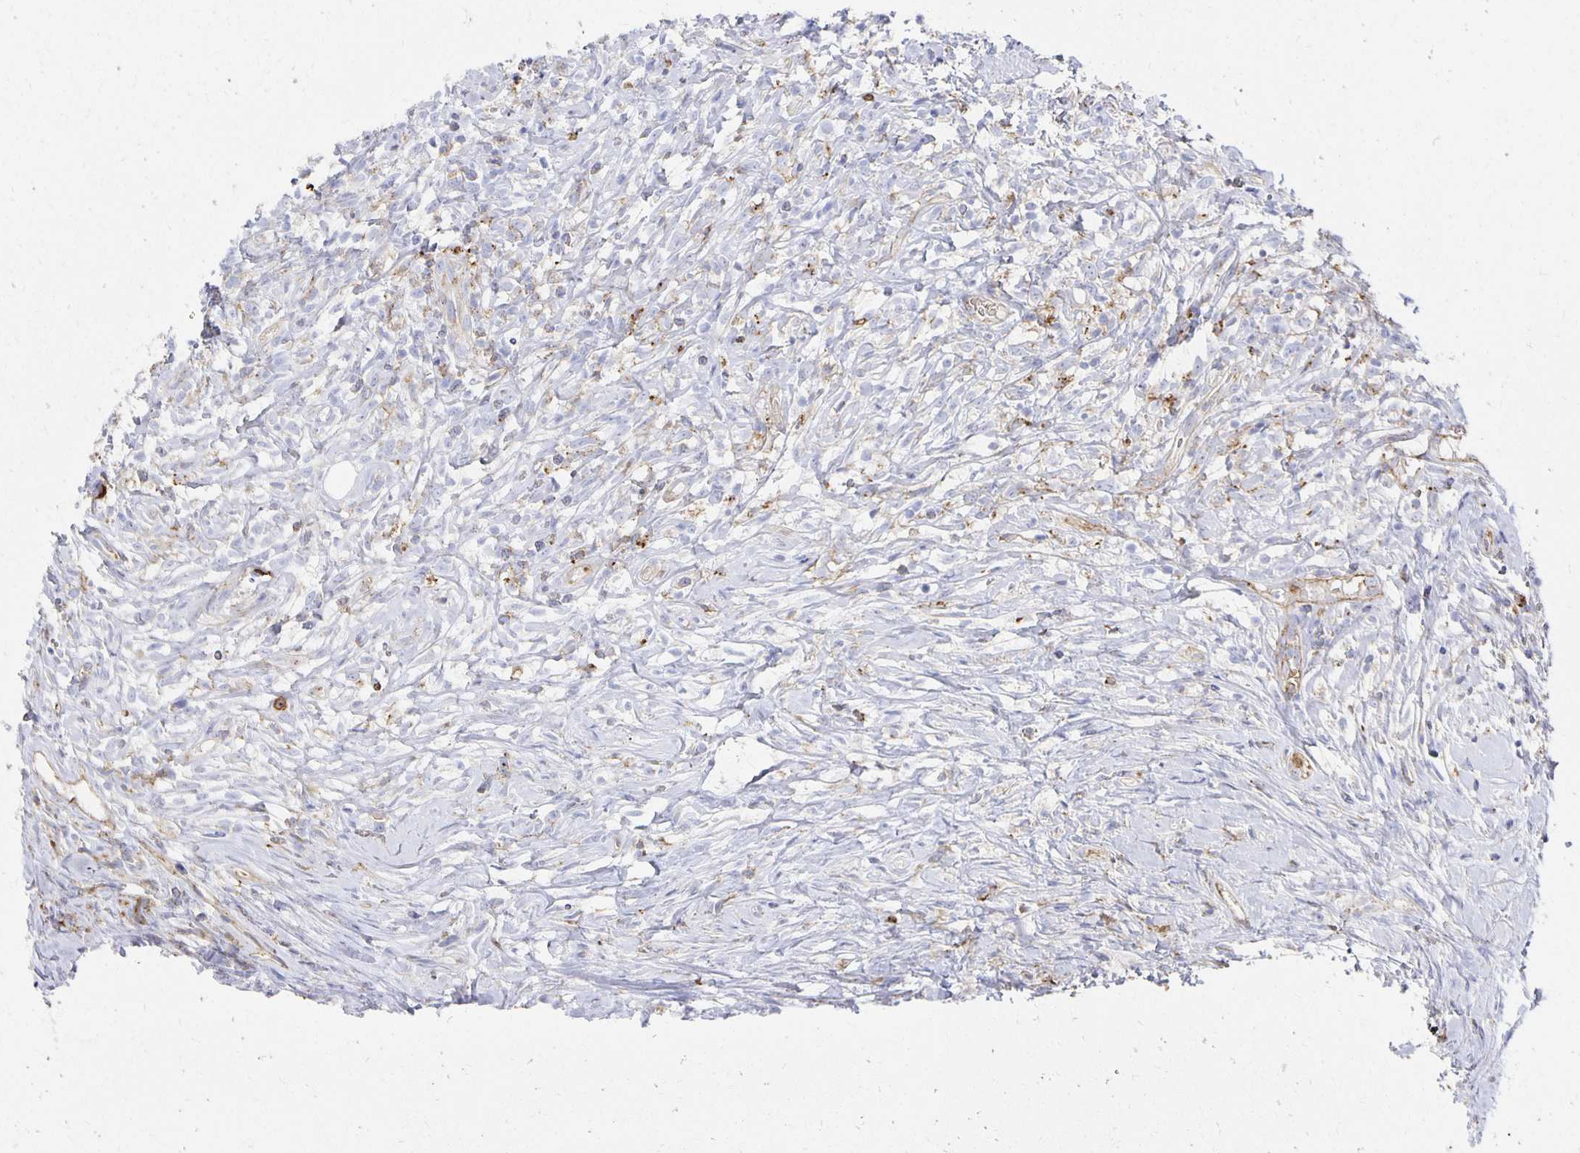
{"staining": {"intensity": "negative", "quantity": "none", "location": "none"}, "tissue": "lymphoma", "cell_type": "Tumor cells", "image_type": "cancer", "snomed": [{"axis": "morphology", "description": "Hodgkin's disease, NOS"}, {"axis": "topography", "description": "No Tissue"}], "caption": "Protein analysis of lymphoma demonstrates no significant expression in tumor cells.", "gene": "TAAR1", "patient": {"sex": "female", "age": 21}}